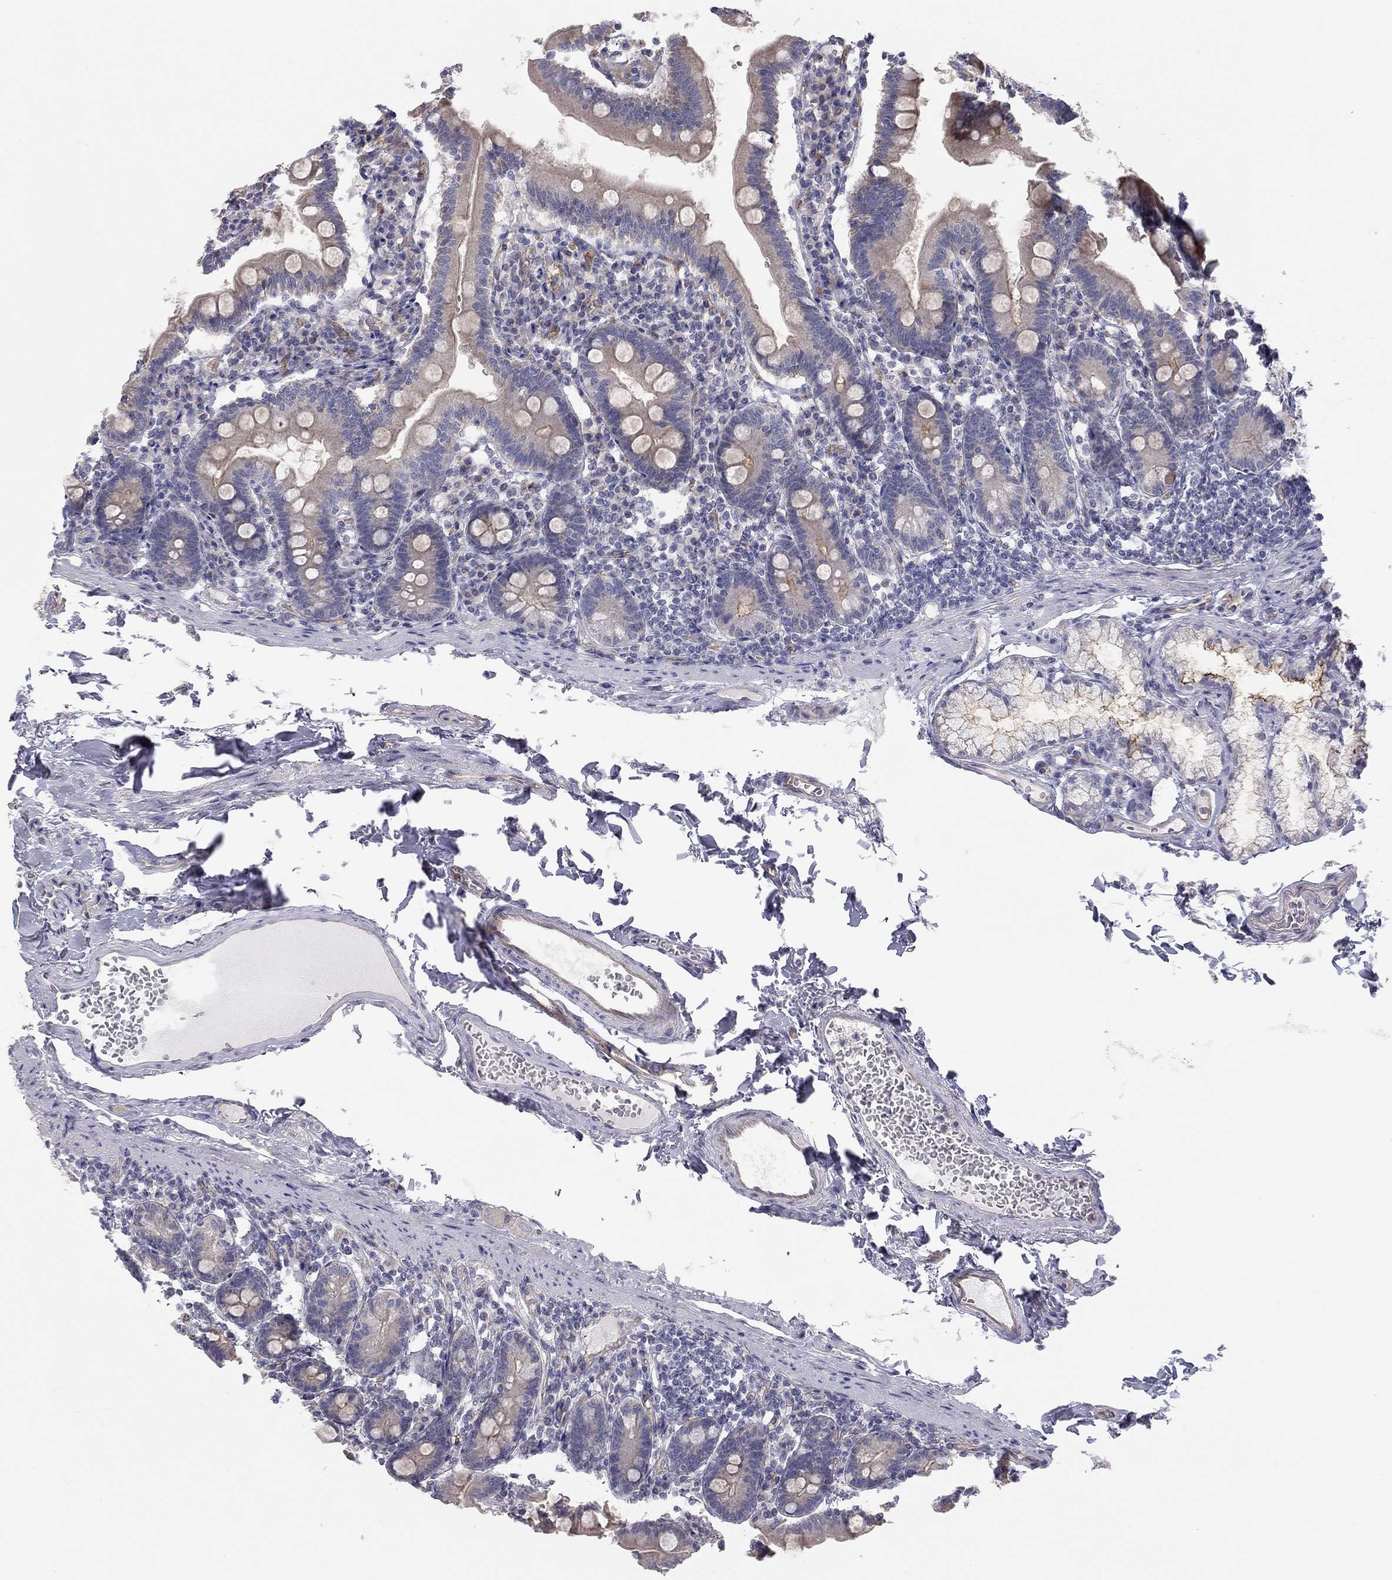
{"staining": {"intensity": "moderate", "quantity": ">75%", "location": "cytoplasmic/membranous"}, "tissue": "duodenum", "cell_type": "Glandular cells", "image_type": "normal", "snomed": [{"axis": "morphology", "description": "Normal tissue, NOS"}, {"axis": "topography", "description": "Duodenum"}], "caption": "A high-resolution photomicrograph shows immunohistochemistry (IHC) staining of unremarkable duodenum, which exhibits moderate cytoplasmic/membranous positivity in about >75% of glandular cells. Nuclei are stained in blue.", "gene": "GPRC5B", "patient": {"sex": "female", "age": 67}}